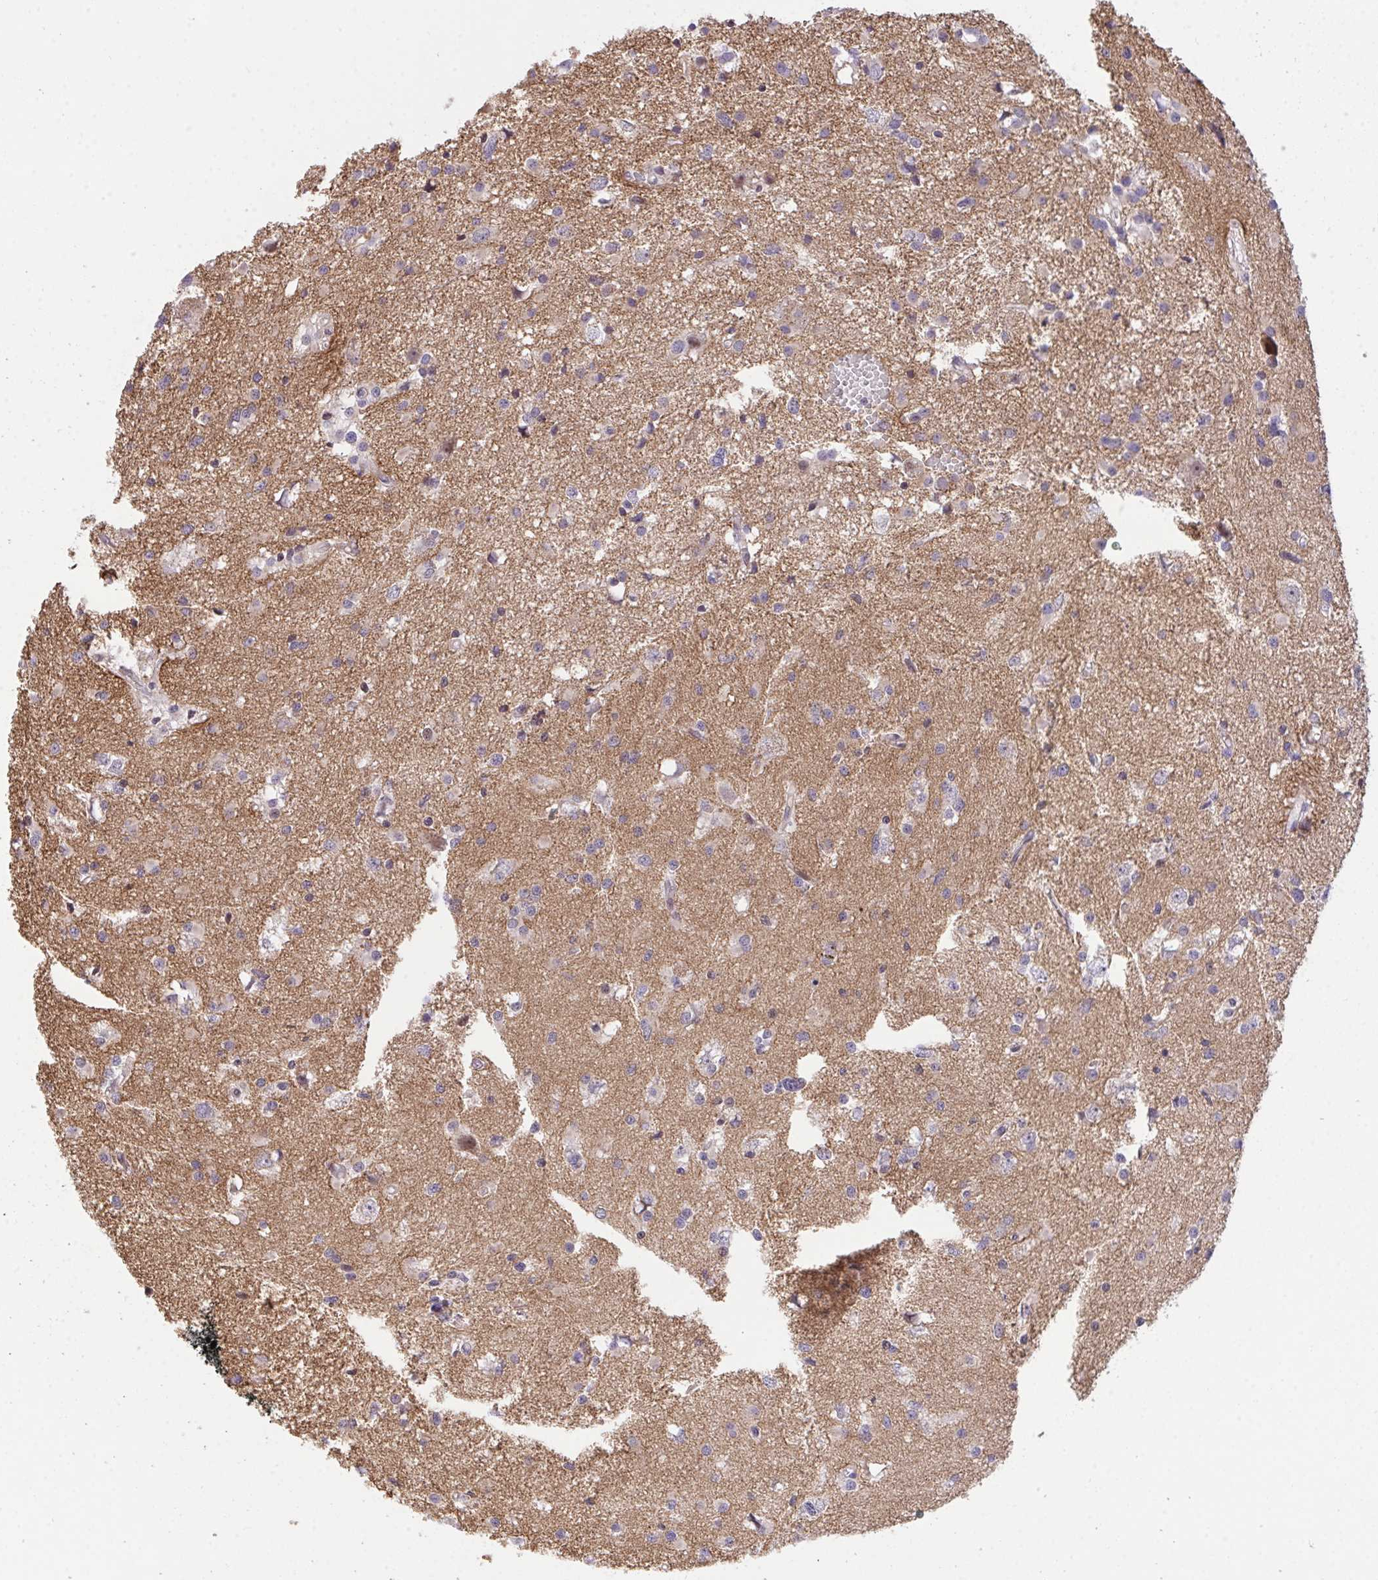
{"staining": {"intensity": "negative", "quantity": "none", "location": "none"}, "tissue": "glioma", "cell_type": "Tumor cells", "image_type": "cancer", "snomed": [{"axis": "morphology", "description": "Glioma, malignant, High grade"}, {"axis": "topography", "description": "Brain"}], "caption": "Immunohistochemistry of malignant glioma (high-grade) displays no expression in tumor cells. (Immunohistochemistry (ihc), brightfield microscopy, high magnification).", "gene": "ZNF554", "patient": {"sex": "male", "age": 54}}